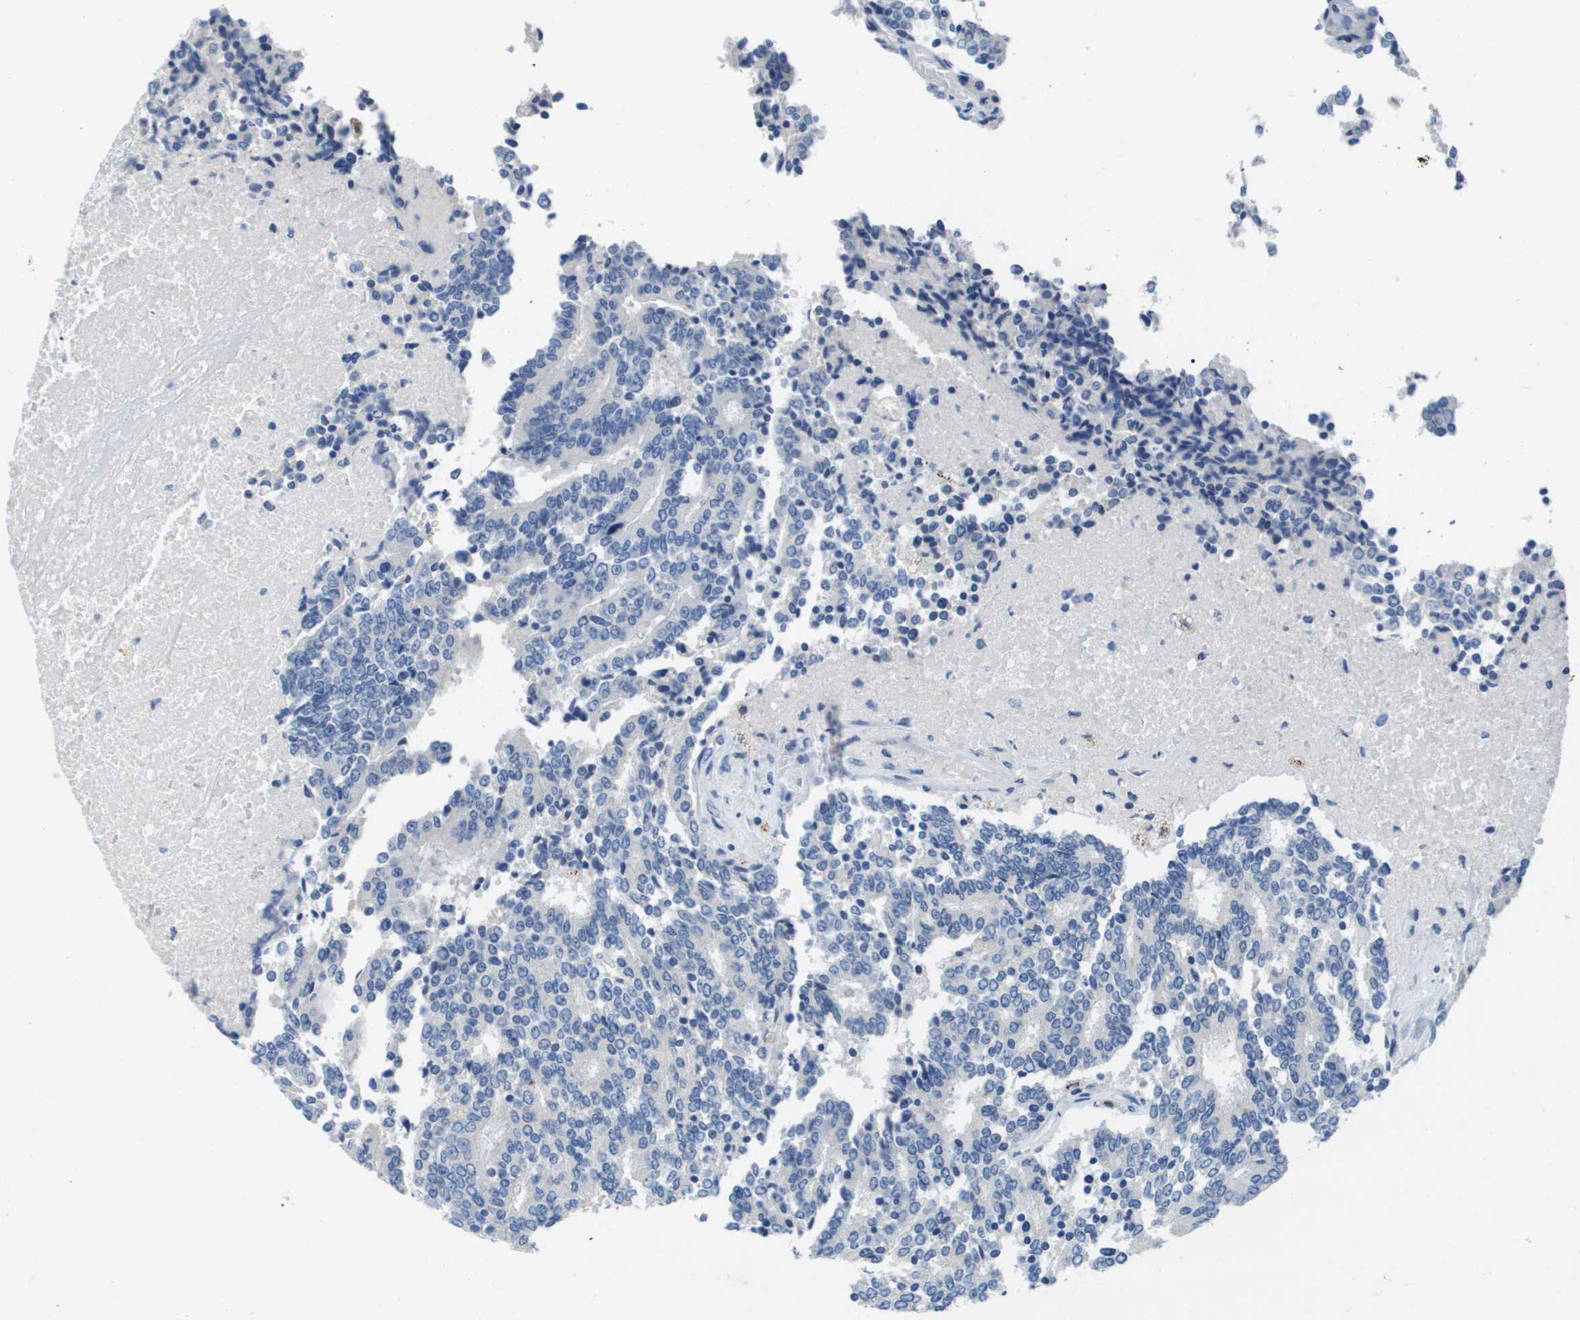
{"staining": {"intensity": "negative", "quantity": "none", "location": "none"}, "tissue": "prostate cancer", "cell_type": "Tumor cells", "image_type": "cancer", "snomed": [{"axis": "morphology", "description": "Normal tissue, NOS"}, {"axis": "morphology", "description": "Adenocarcinoma, High grade"}, {"axis": "topography", "description": "Prostate"}, {"axis": "topography", "description": "Seminal veicle"}], "caption": "Immunohistochemistry micrograph of neoplastic tissue: human prostate cancer stained with DAB exhibits no significant protein expression in tumor cells. (DAB IHC, high magnification).", "gene": "MS4A1", "patient": {"sex": "male", "age": 55}}